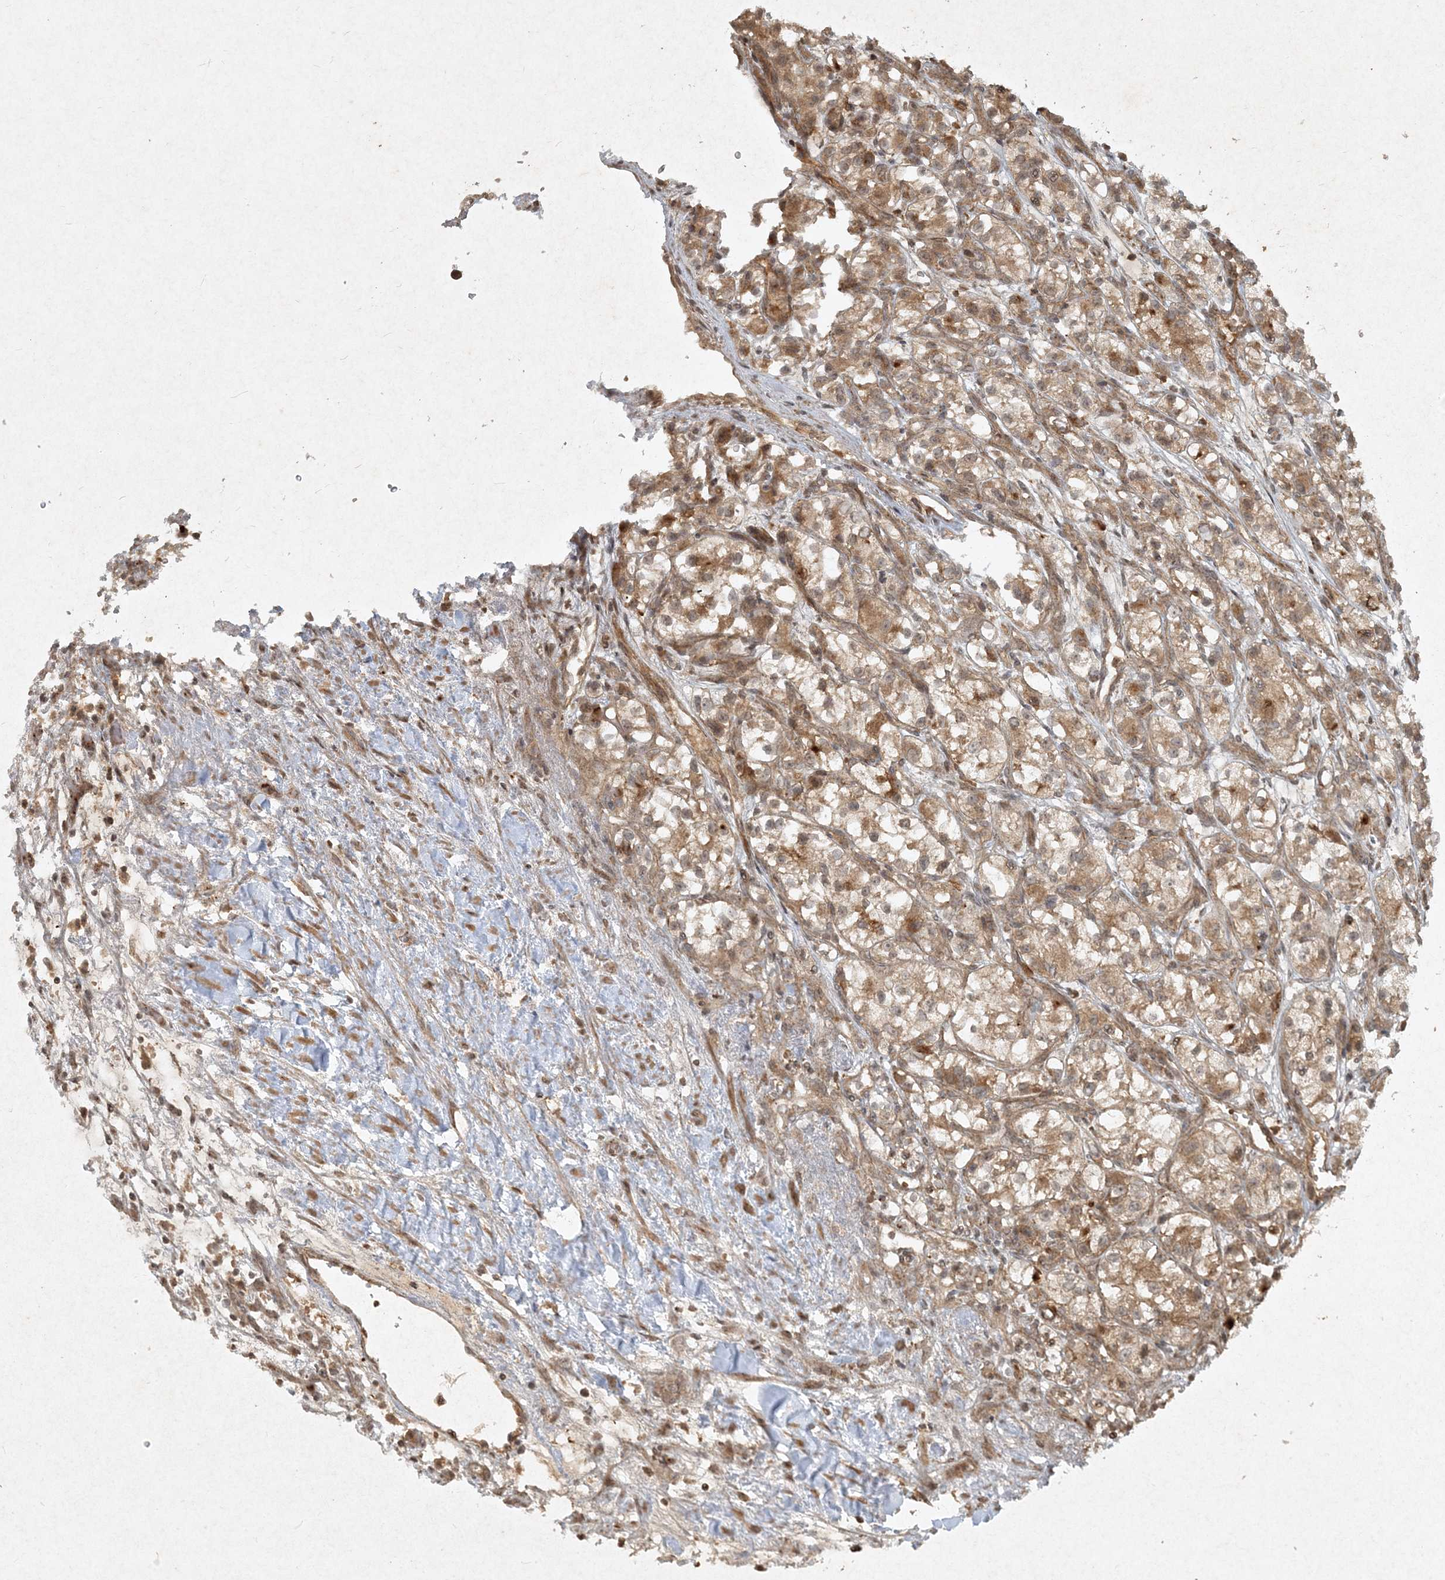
{"staining": {"intensity": "moderate", "quantity": ">75%", "location": "cytoplasmic/membranous"}, "tissue": "renal cancer", "cell_type": "Tumor cells", "image_type": "cancer", "snomed": [{"axis": "morphology", "description": "Adenocarcinoma, NOS"}, {"axis": "topography", "description": "Kidney"}], "caption": "This is a micrograph of IHC staining of renal cancer (adenocarcinoma), which shows moderate positivity in the cytoplasmic/membranous of tumor cells.", "gene": "NARS1", "patient": {"sex": "female", "age": 57}}